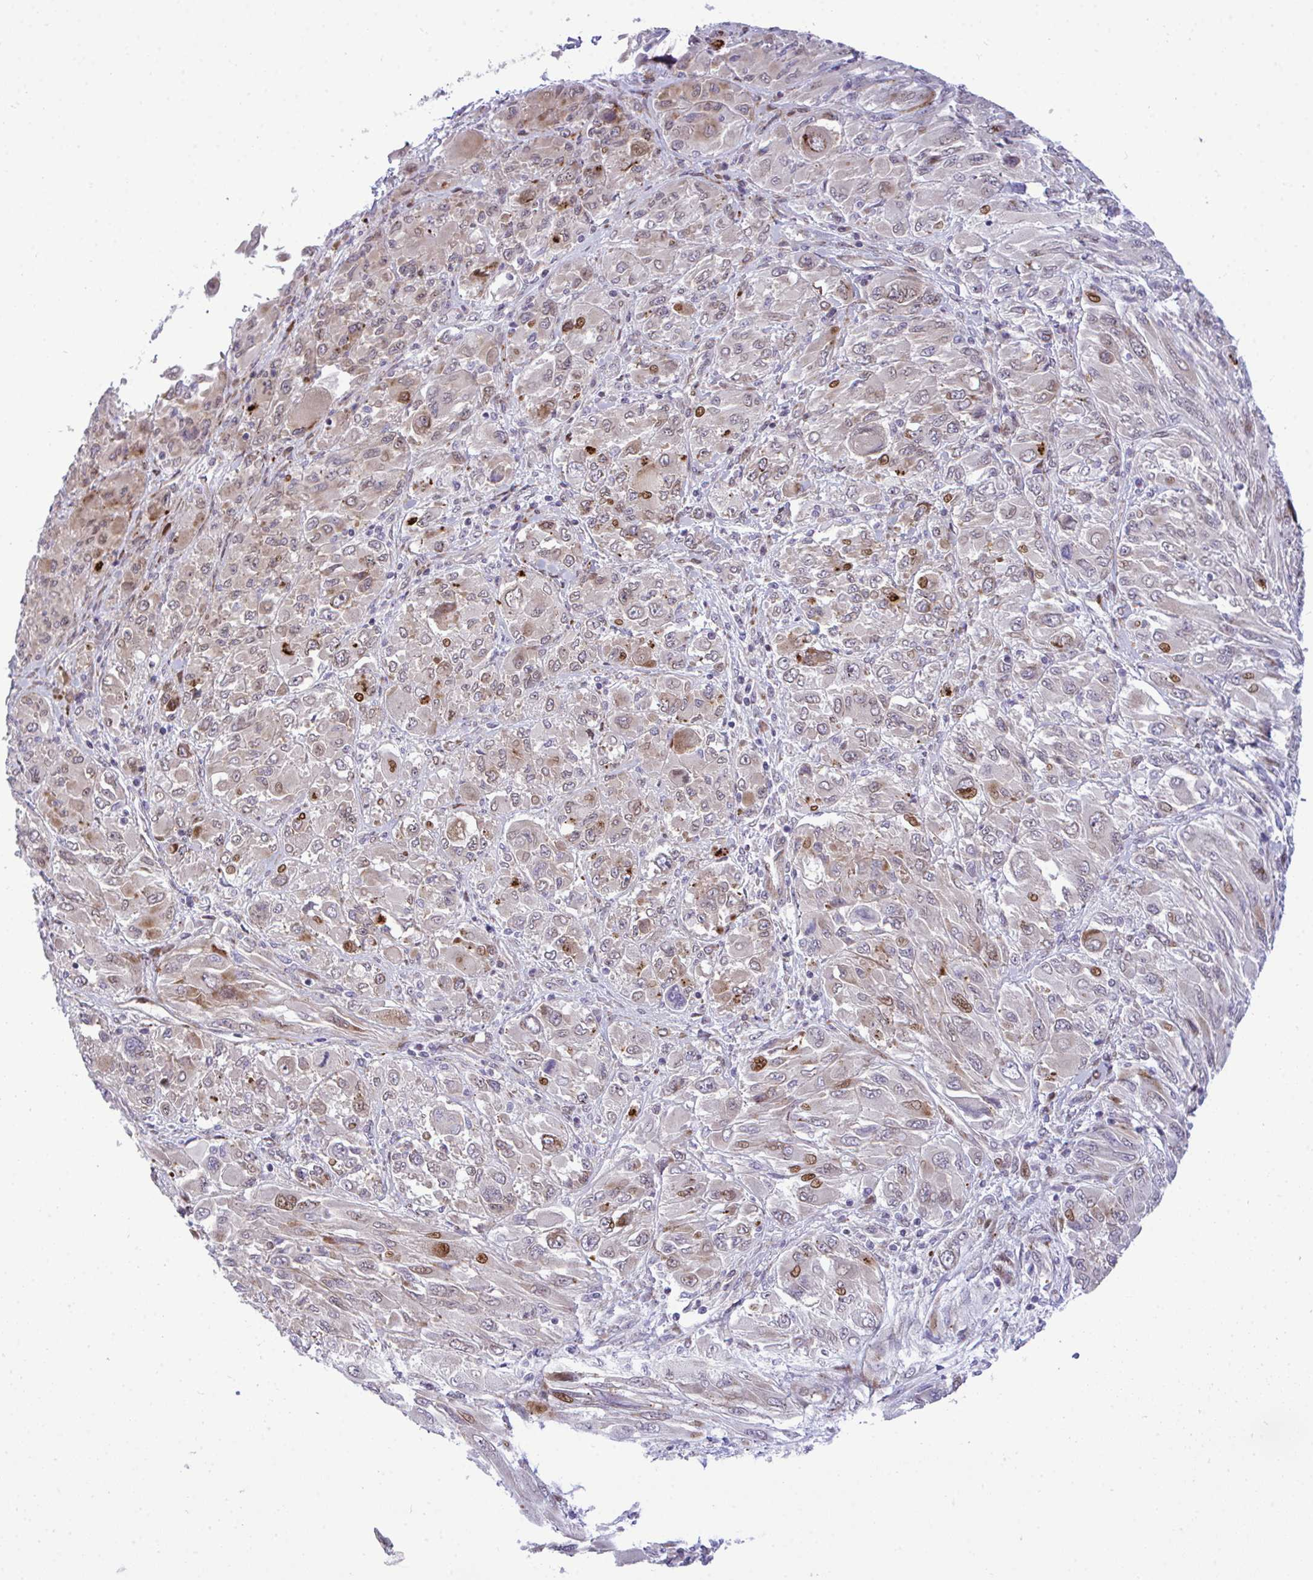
{"staining": {"intensity": "moderate", "quantity": "<25%", "location": "cytoplasmic/membranous,nuclear"}, "tissue": "melanoma", "cell_type": "Tumor cells", "image_type": "cancer", "snomed": [{"axis": "morphology", "description": "Malignant melanoma, NOS"}, {"axis": "topography", "description": "Skin"}], "caption": "Human malignant melanoma stained with a brown dye shows moderate cytoplasmic/membranous and nuclear positive positivity in approximately <25% of tumor cells.", "gene": "CASTOR2", "patient": {"sex": "female", "age": 91}}